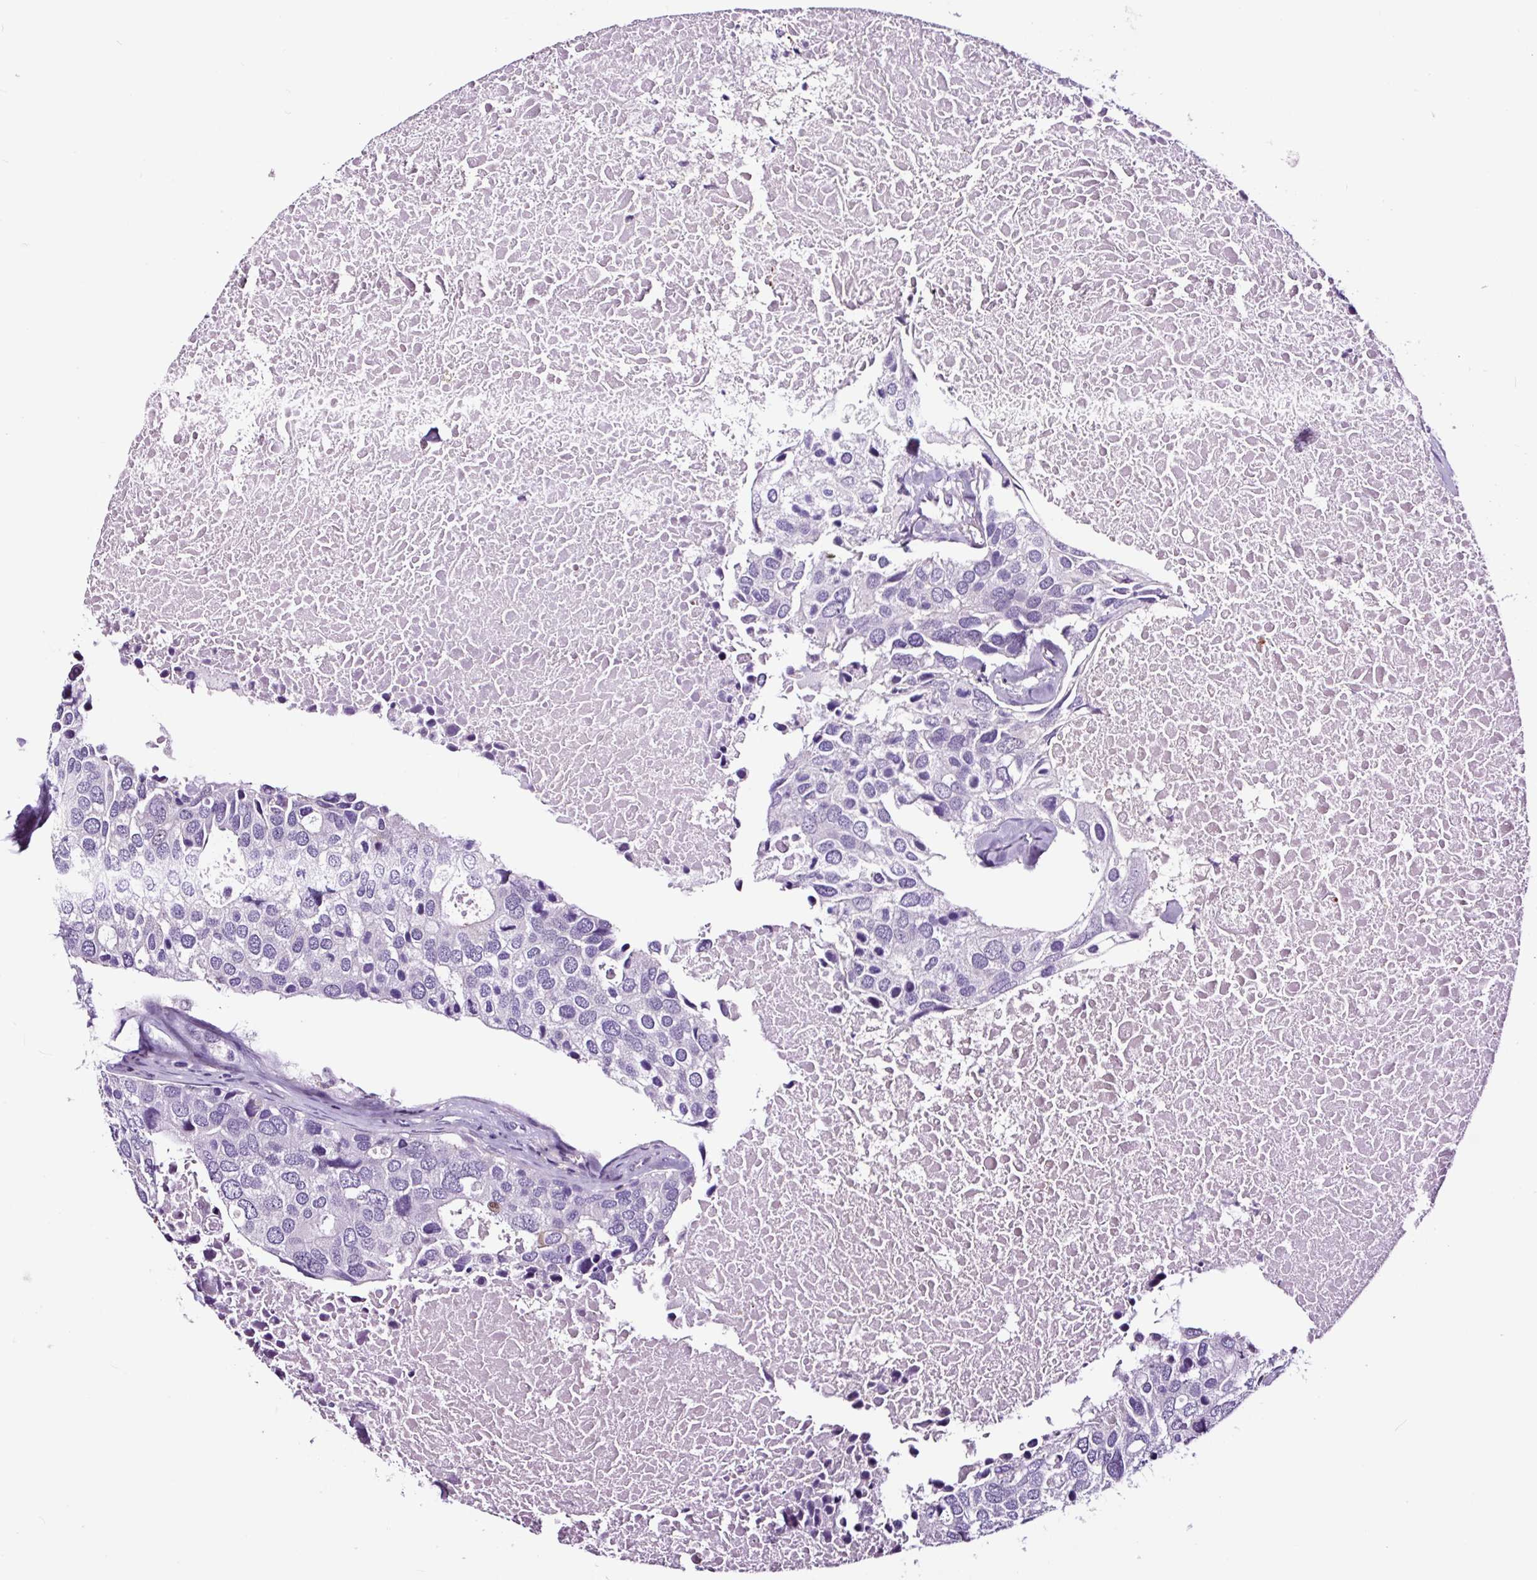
{"staining": {"intensity": "negative", "quantity": "none", "location": "none"}, "tissue": "breast cancer", "cell_type": "Tumor cells", "image_type": "cancer", "snomed": [{"axis": "morphology", "description": "Duct carcinoma"}, {"axis": "topography", "description": "Breast"}], "caption": "Immunohistochemistry micrograph of neoplastic tissue: breast invasive ductal carcinoma stained with DAB (3,3'-diaminobenzidine) exhibits no significant protein staining in tumor cells.", "gene": "TAFA3", "patient": {"sex": "female", "age": 83}}